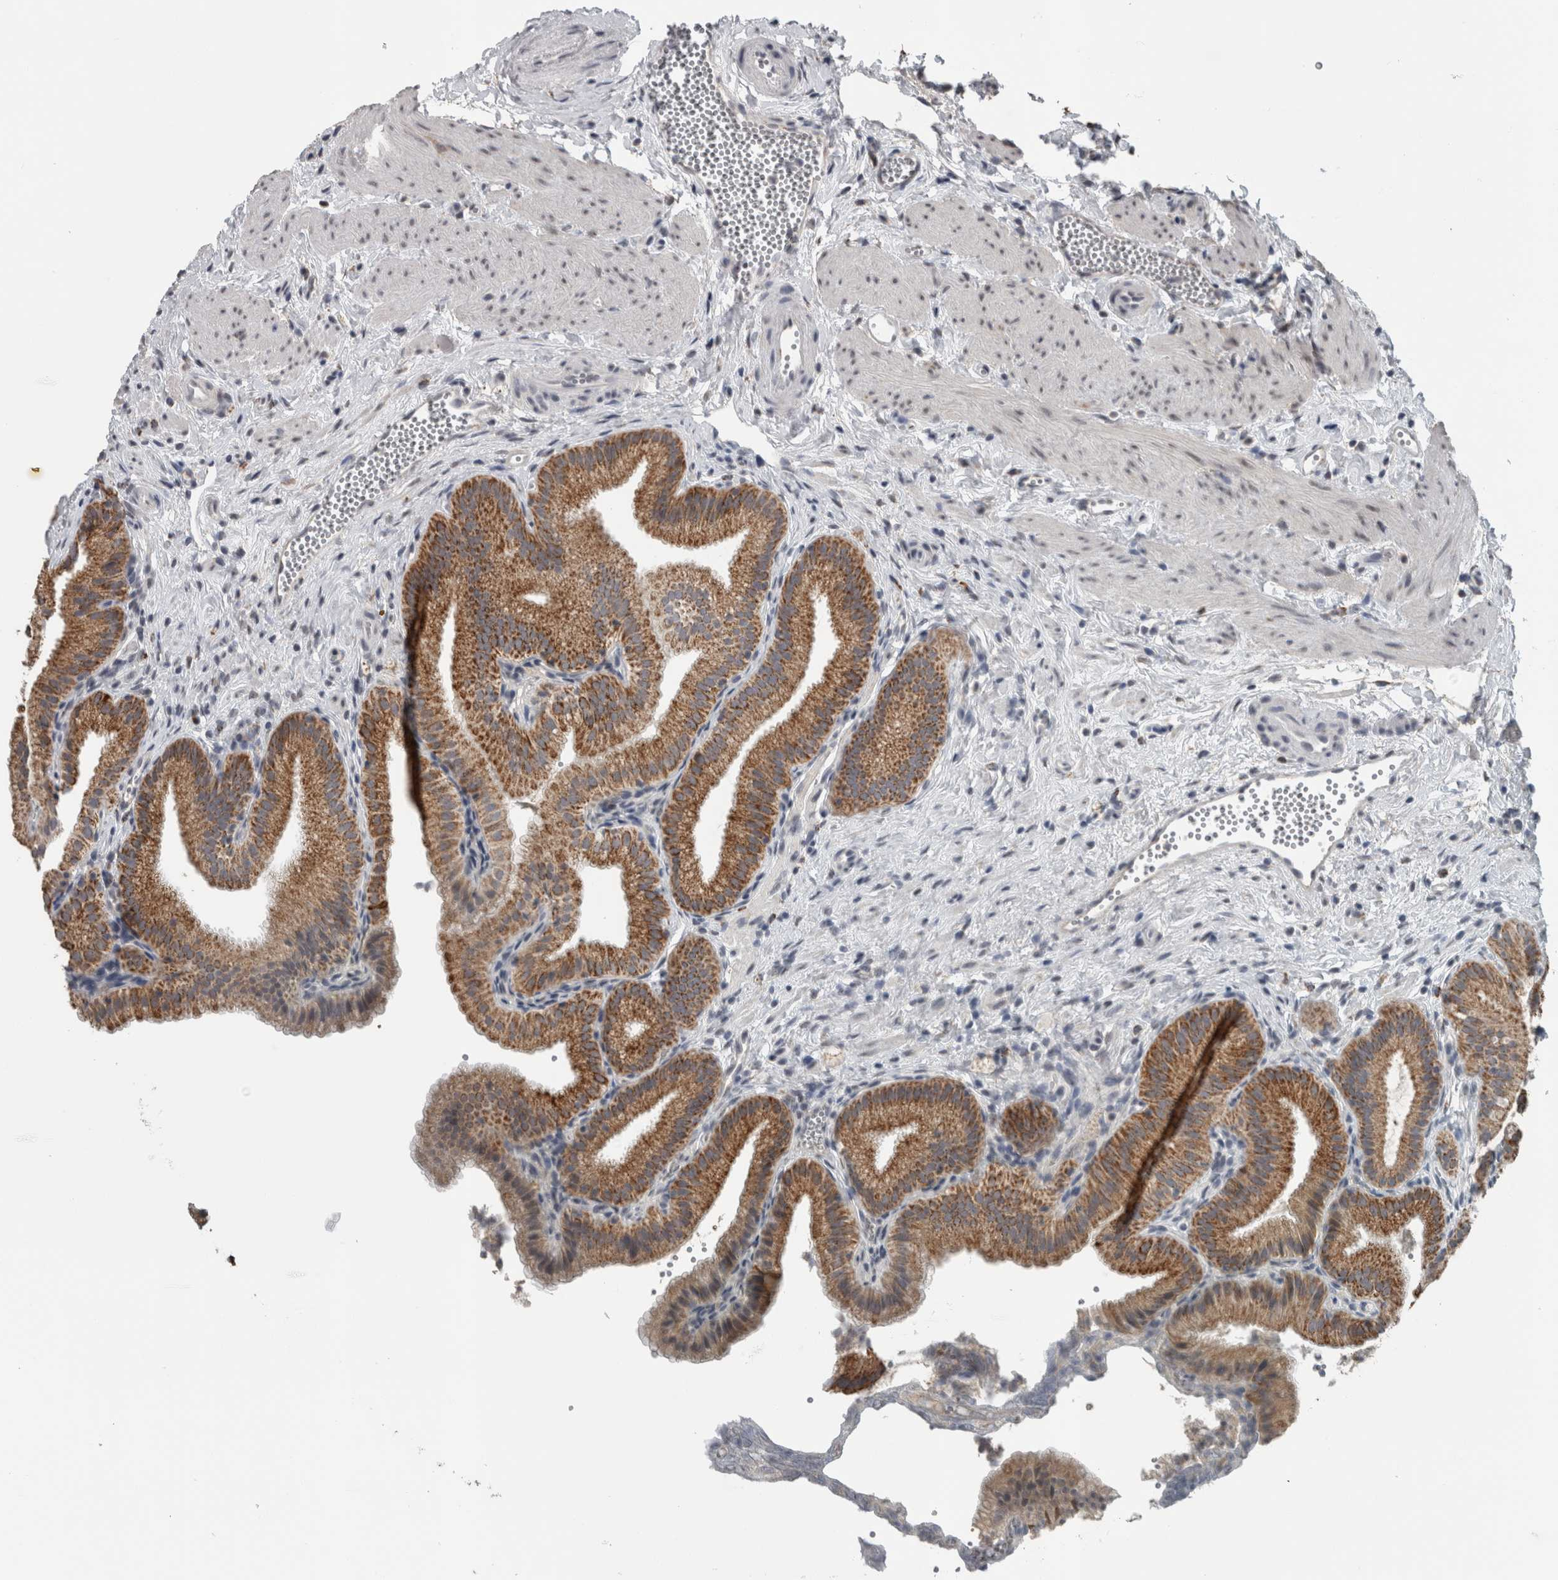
{"staining": {"intensity": "strong", "quantity": ">75%", "location": "cytoplasmic/membranous"}, "tissue": "gallbladder", "cell_type": "Glandular cells", "image_type": "normal", "snomed": [{"axis": "morphology", "description": "Normal tissue, NOS"}, {"axis": "topography", "description": "Gallbladder"}], "caption": "Immunohistochemistry (DAB (3,3'-diaminobenzidine)) staining of benign human gallbladder exhibits strong cytoplasmic/membranous protein positivity in about >75% of glandular cells. Using DAB (3,3'-diaminobenzidine) (brown) and hematoxylin (blue) stains, captured at high magnification using brightfield microscopy.", "gene": "ACSF2", "patient": {"sex": "male", "age": 38}}